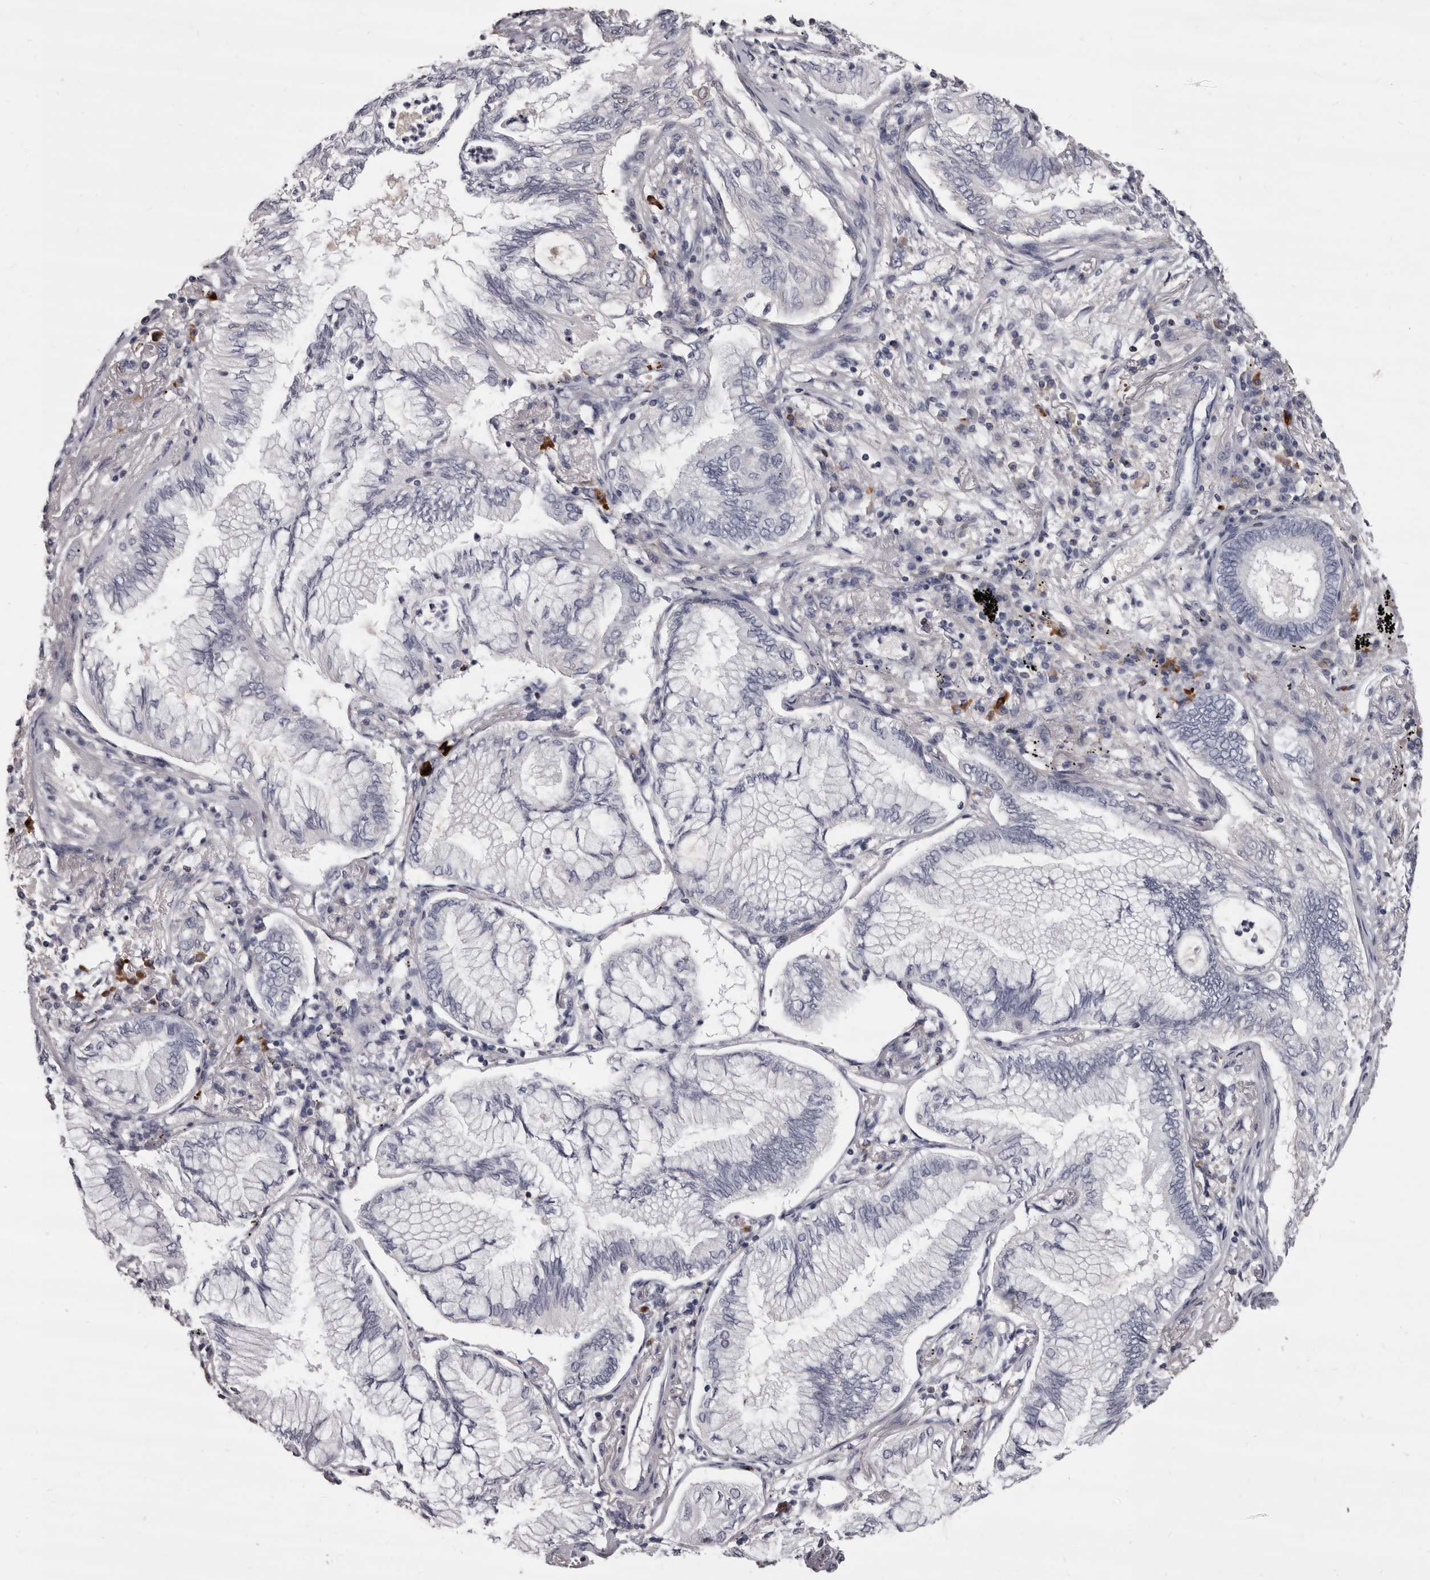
{"staining": {"intensity": "negative", "quantity": "none", "location": "none"}, "tissue": "bronchus", "cell_type": "Respiratory epithelial cells", "image_type": "normal", "snomed": [{"axis": "morphology", "description": "Normal tissue, NOS"}, {"axis": "morphology", "description": "Adenocarcinoma, NOS"}, {"axis": "topography", "description": "Bronchus"}, {"axis": "topography", "description": "Lung"}], "caption": "Bronchus stained for a protein using IHC shows no positivity respiratory epithelial cells.", "gene": "GZMH", "patient": {"sex": "female", "age": 70}}